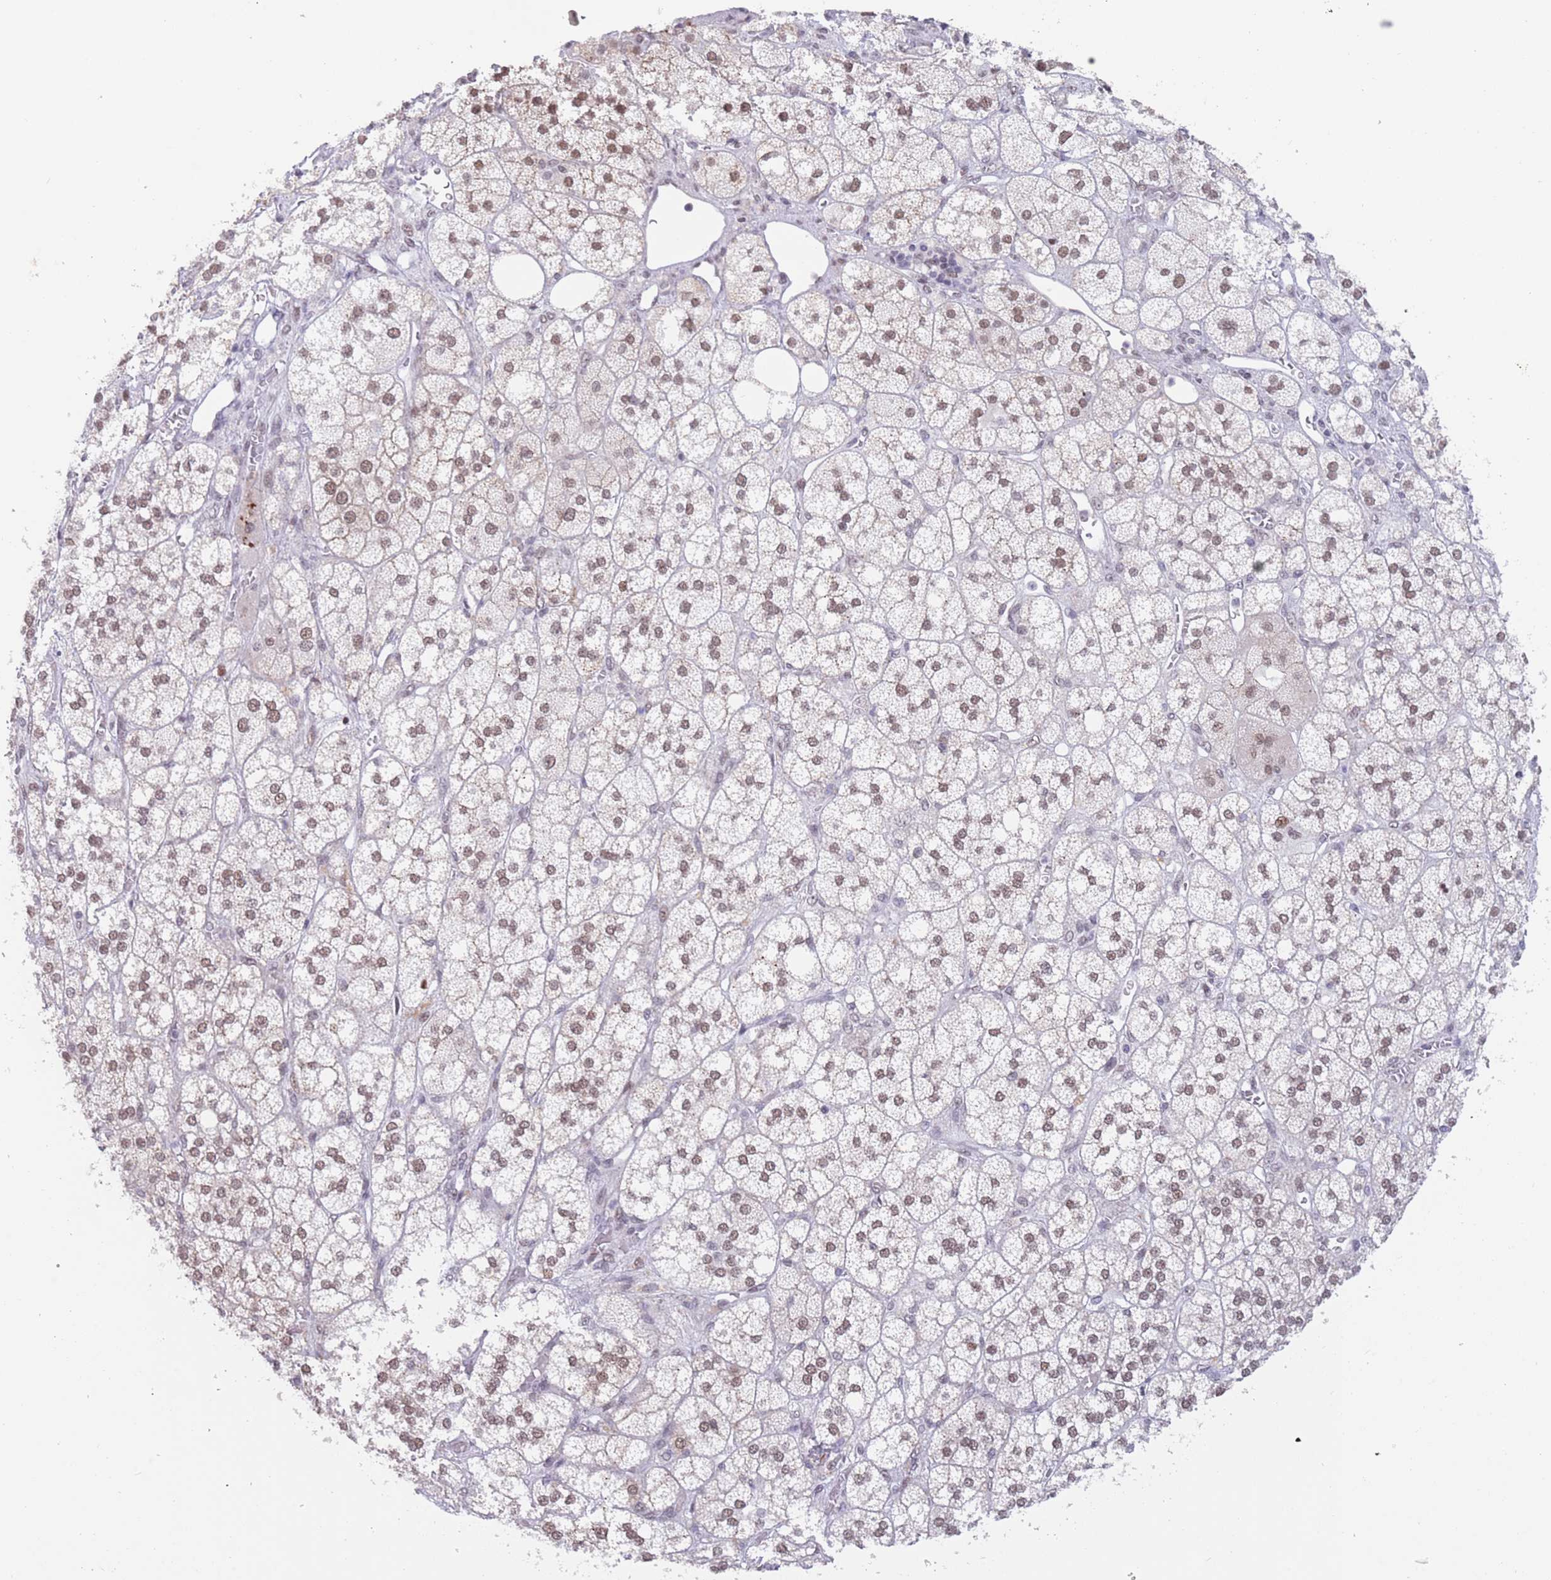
{"staining": {"intensity": "moderate", "quantity": ">75%", "location": "nuclear"}, "tissue": "adrenal gland", "cell_type": "Glandular cells", "image_type": "normal", "snomed": [{"axis": "morphology", "description": "Normal tissue, NOS"}, {"axis": "topography", "description": "Adrenal gland"}], "caption": "Moderate nuclear expression for a protein is seen in about >75% of glandular cells of benign adrenal gland using immunohistochemistry.", "gene": "ZNF382", "patient": {"sex": "male", "age": 61}}